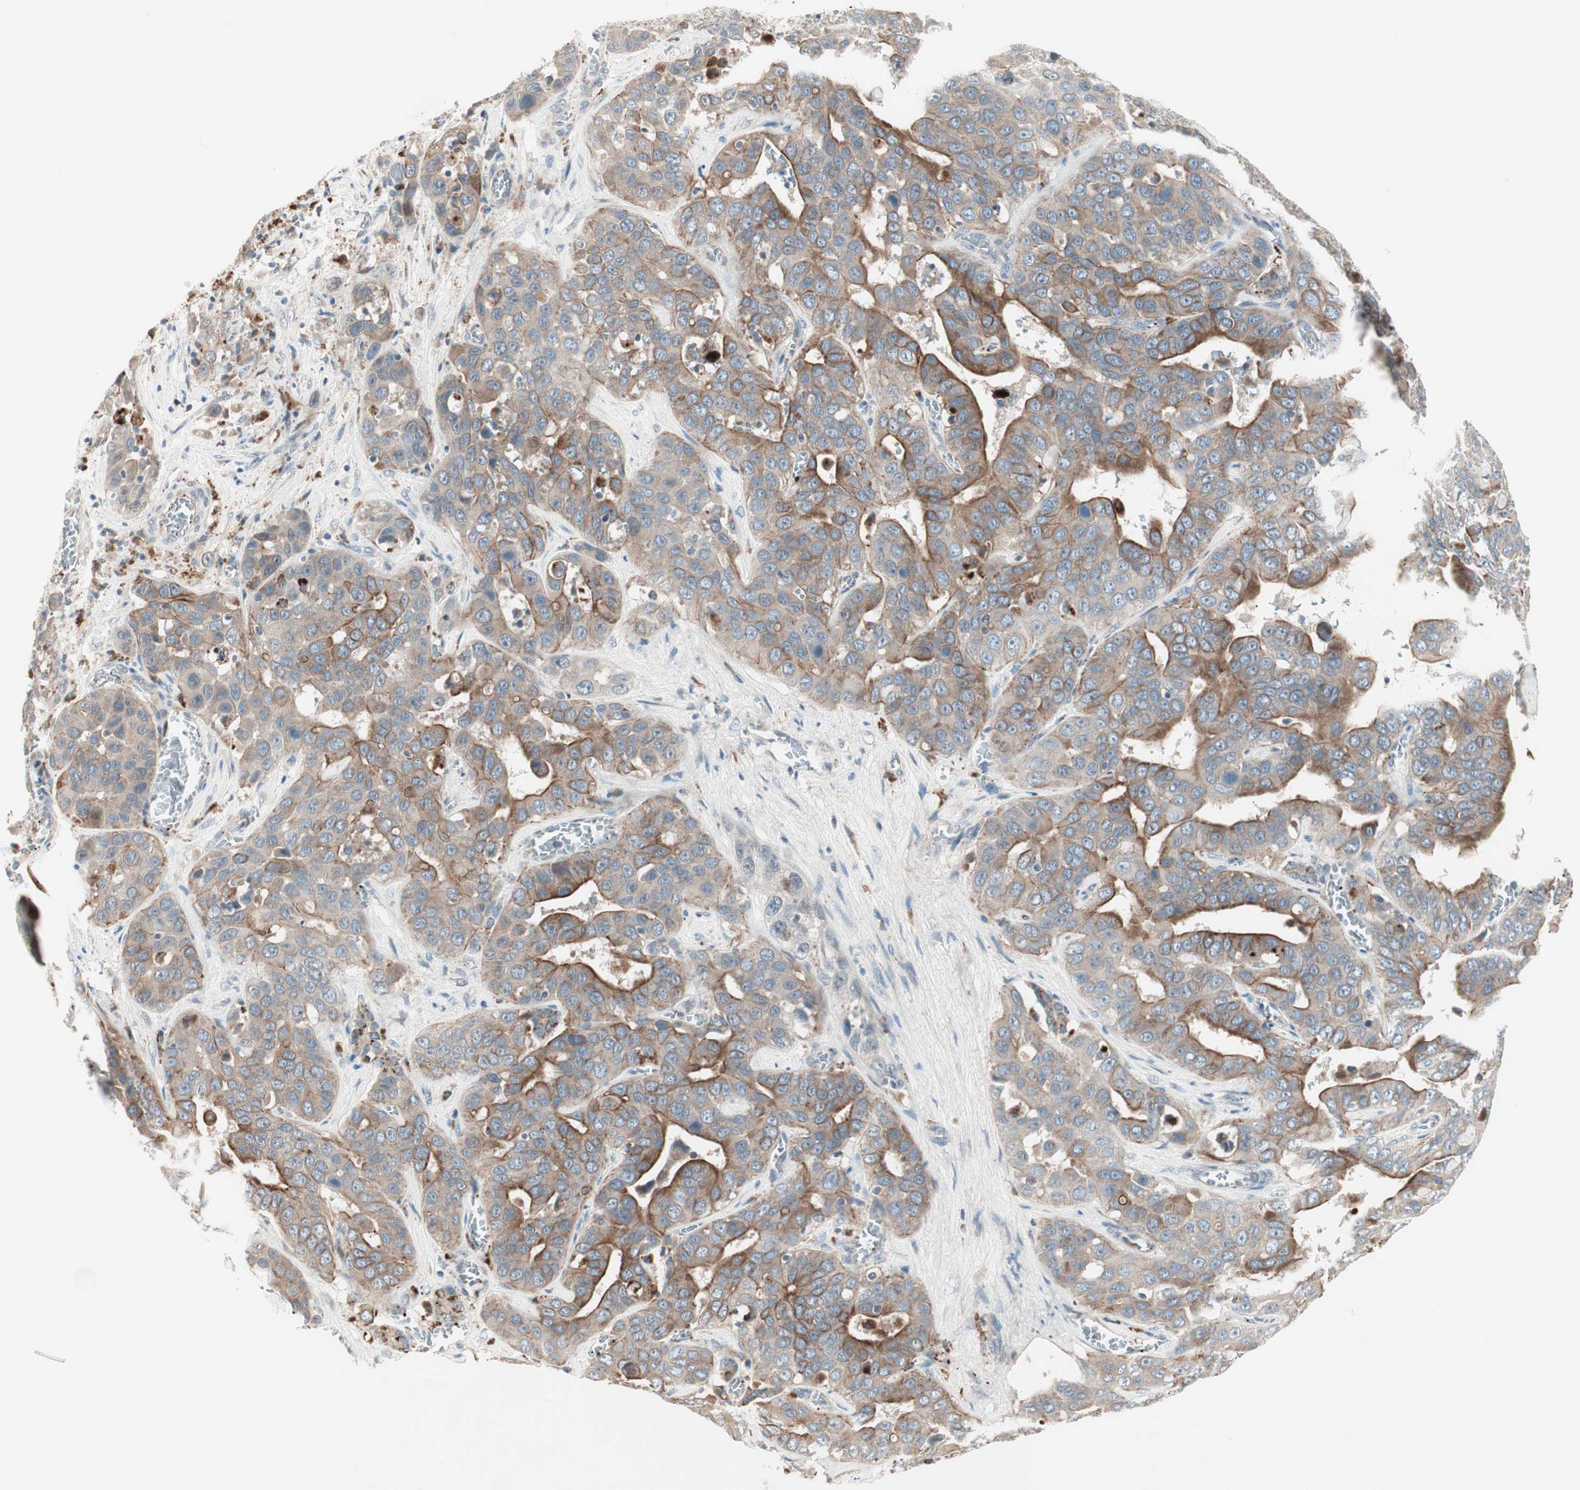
{"staining": {"intensity": "moderate", "quantity": ">75%", "location": "cytoplasmic/membranous"}, "tissue": "liver cancer", "cell_type": "Tumor cells", "image_type": "cancer", "snomed": [{"axis": "morphology", "description": "Cholangiocarcinoma"}, {"axis": "topography", "description": "Liver"}], "caption": "Moderate cytoplasmic/membranous positivity is identified in approximately >75% of tumor cells in liver cancer (cholangiocarcinoma). The staining was performed using DAB (3,3'-diaminobenzidine), with brown indicating positive protein expression. Nuclei are stained blue with hematoxylin.", "gene": "FGFR4", "patient": {"sex": "female", "age": 52}}